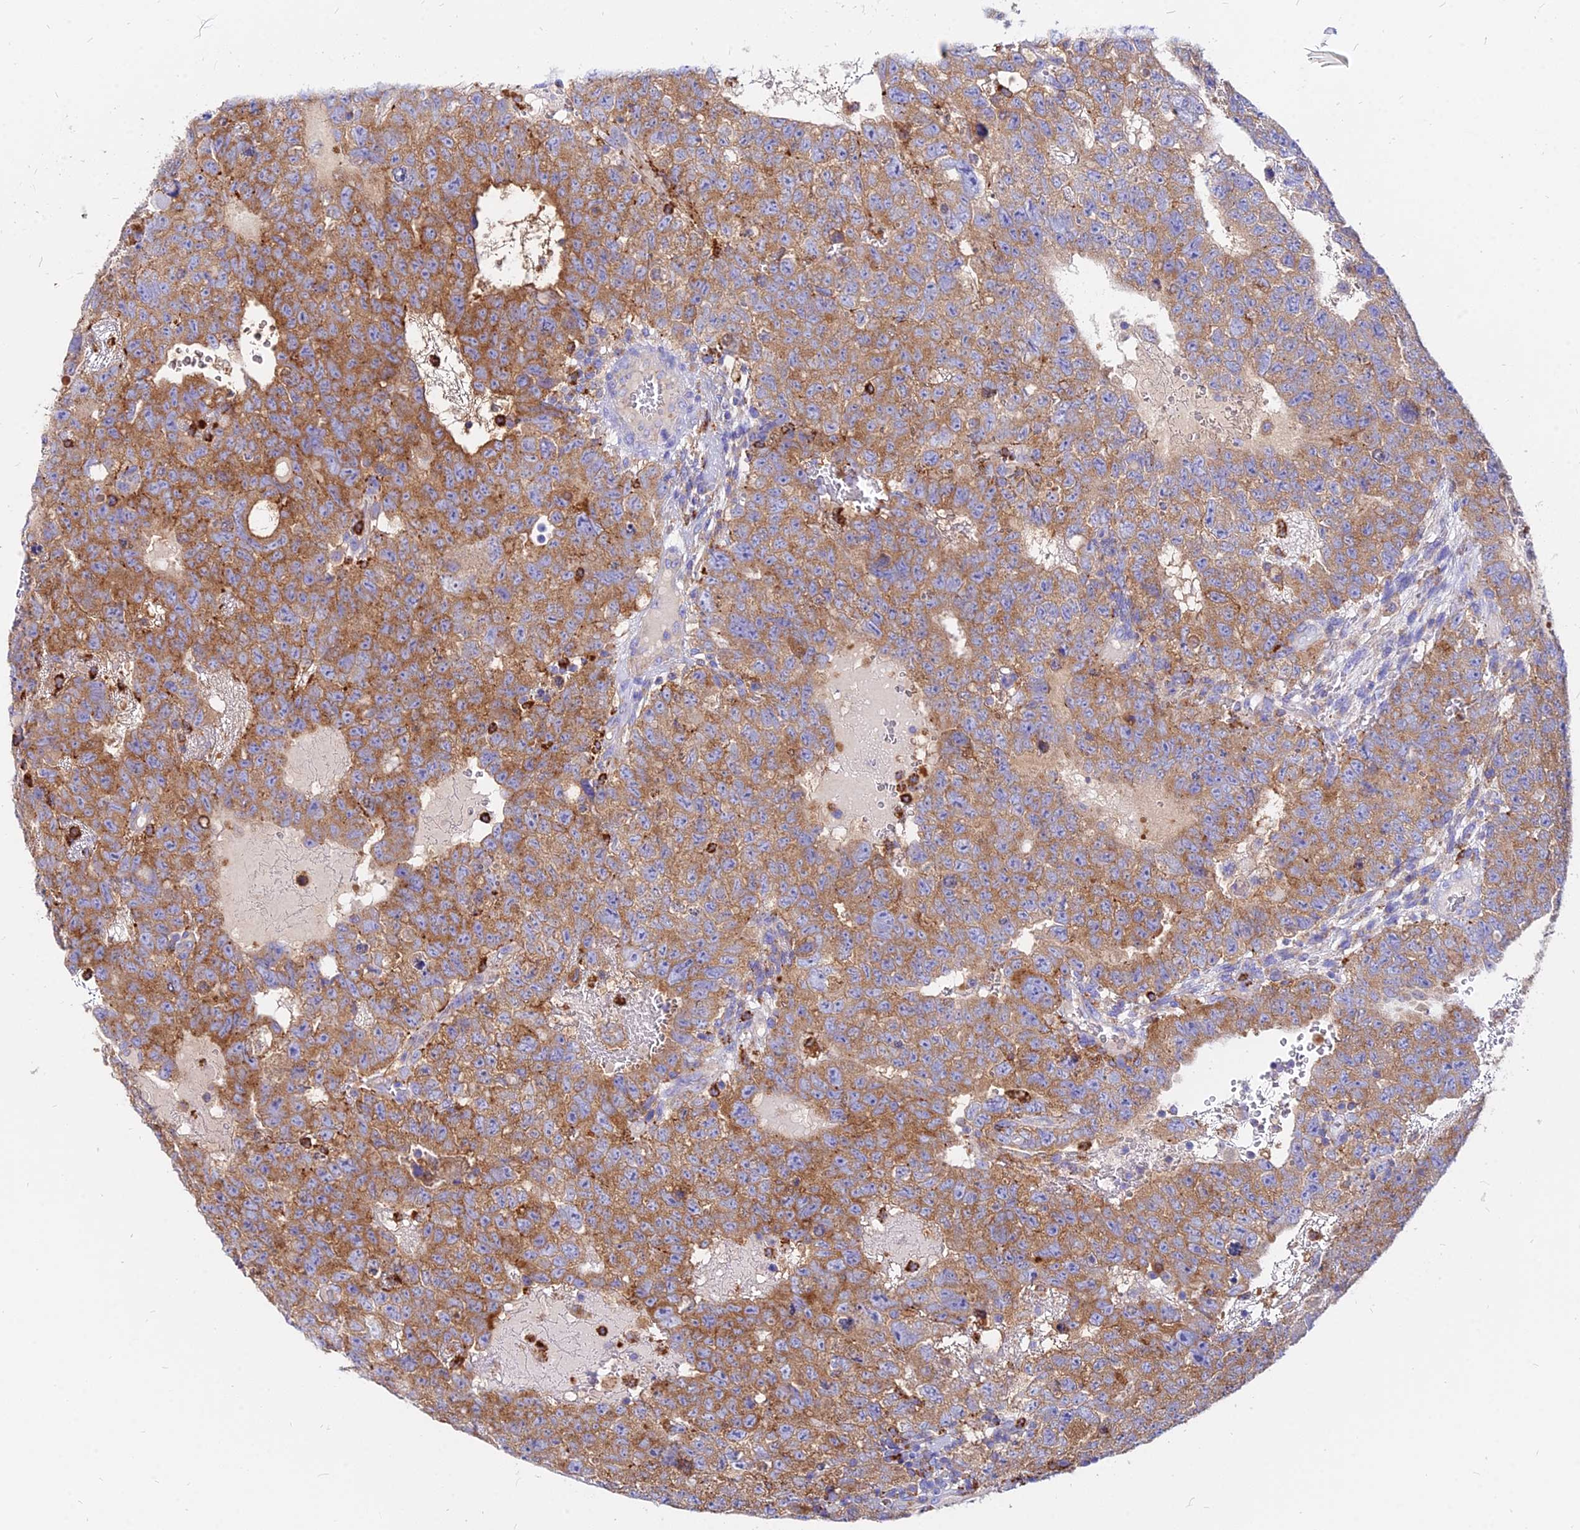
{"staining": {"intensity": "moderate", "quantity": ">75%", "location": "cytoplasmic/membranous"}, "tissue": "testis cancer", "cell_type": "Tumor cells", "image_type": "cancer", "snomed": [{"axis": "morphology", "description": "Carcinoma, Embryonal, NOS"}, {"axis": "topography", "description": "Testis"}], "caption": "Moderate cytoplasmic/membranous positivity is seen in about >75% of tumor cells in embryonal carcinoma (testis).", "gene": "AGTRAP", "patient": {"sex": "male", "age": 26}}